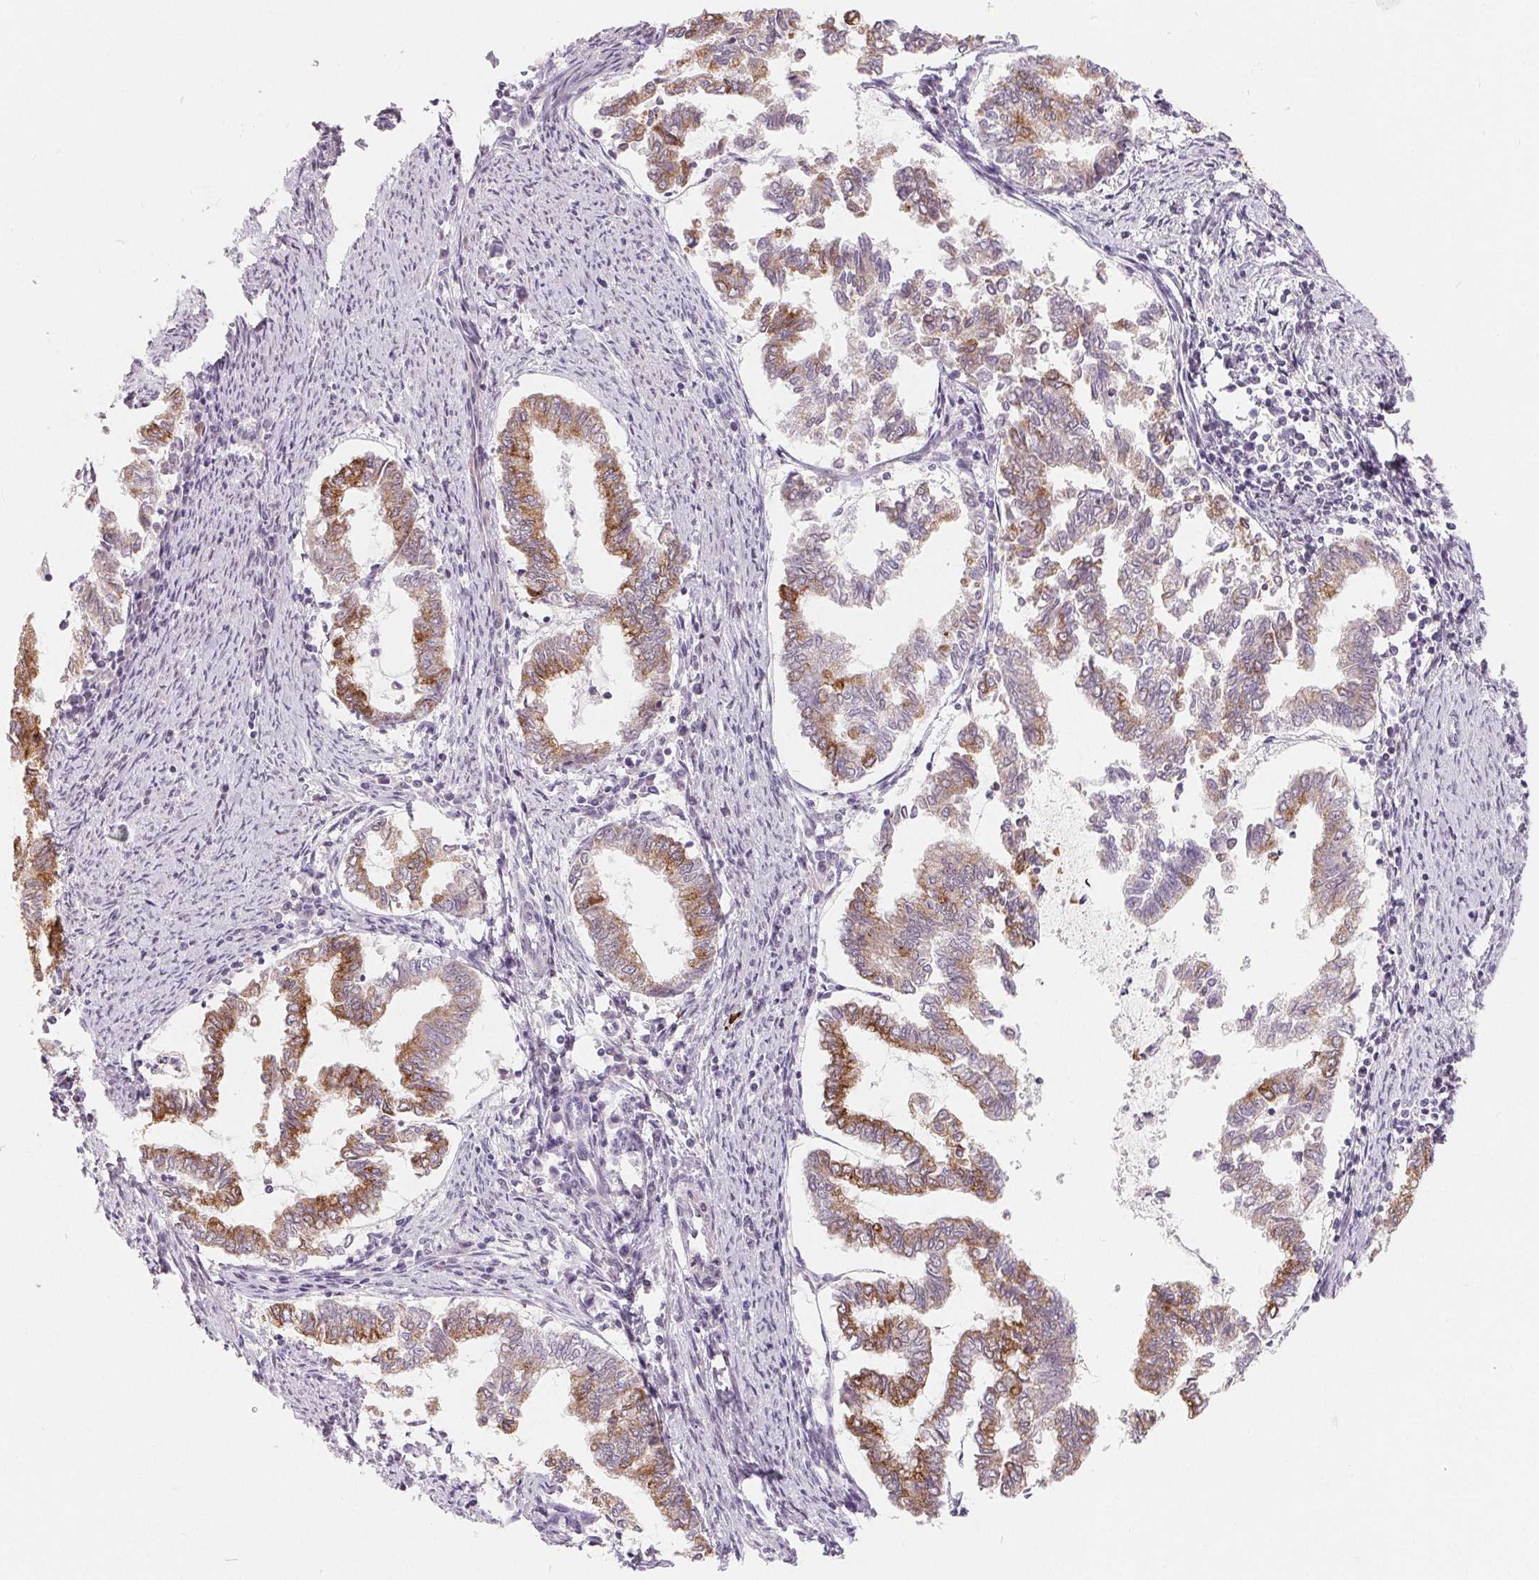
{"staining": {"intensity": "moderate", "quantity": "25%-75%", "location": "cytoplasmic/membranous"}, "tissue": "endometrial cancer", "cell_type": "Tumor cells", "image_type": "cancer", "snomed": [{"axis": "morphology", "description": "Adenocarcinoma, NOS"}, {"axis": "topography", "description": "Endometrium"}], "caption": "Adenocarcinoma (endometrial) stained with DAB immunohistochemistry (IHC) shows medium levels of moderate cytoplasmic/membranous expression in approximately 25%-75% of tumor cells. Nuclei are stained in blue.", "gene": "NRG2", "patient": {"sex": "female", "age": 79}}